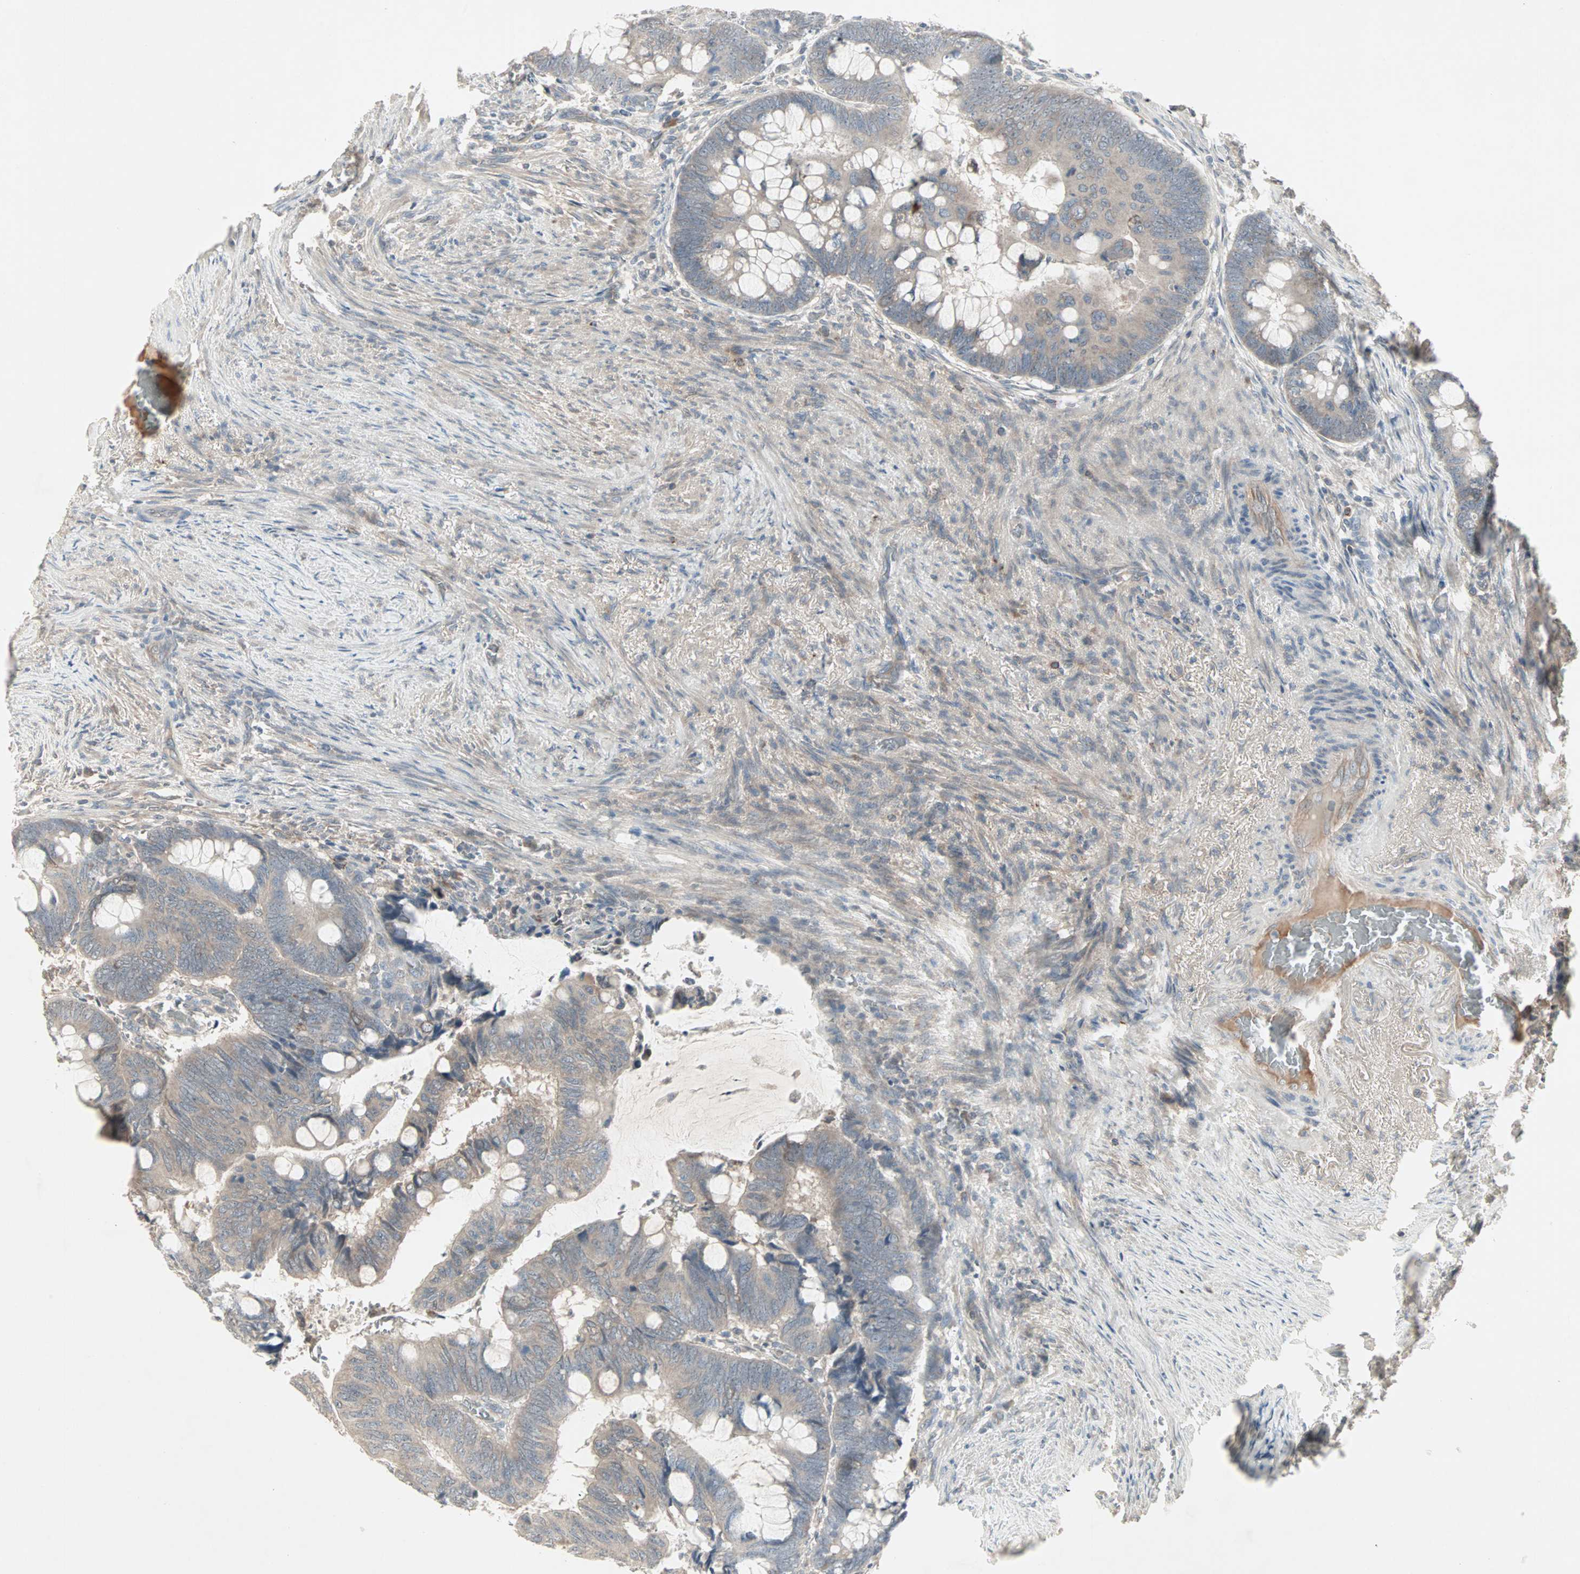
{"staining": {"intensity": "weak", "quantity": "25%-75%", "location": "cytoplasmic/membranous"}, "tissue": "colorectal cancer", "cell_type": "Tumor cells", "image_type": "cancer", "snomed": [{"axis": "morphology", "description": "Normal tissue, NOS"}, {"axis": "morphology", "description": "Adenocarcinoma, NOS"}, {"axis": "topography", "description": "Rectum"}, {"axis": "topography", "description": "Peripheral nerve tissue"}], "caption": "Immunohistochemistry (DAB (3,3'-diaminobenzidine)) staining of human colorectal cancer demonstrates weak cytoplasmic/membranous protein staining in about 25%-75% of tumor cells. Using DAB (3,3'-diaminobenzidine) (brown) and hematoxylin (blue) stains, captured at high magnification using brightfield microscopy.", "gene": "JMJD7-PLA2G4B", "patient": {"sex": "male", "age": 92}}